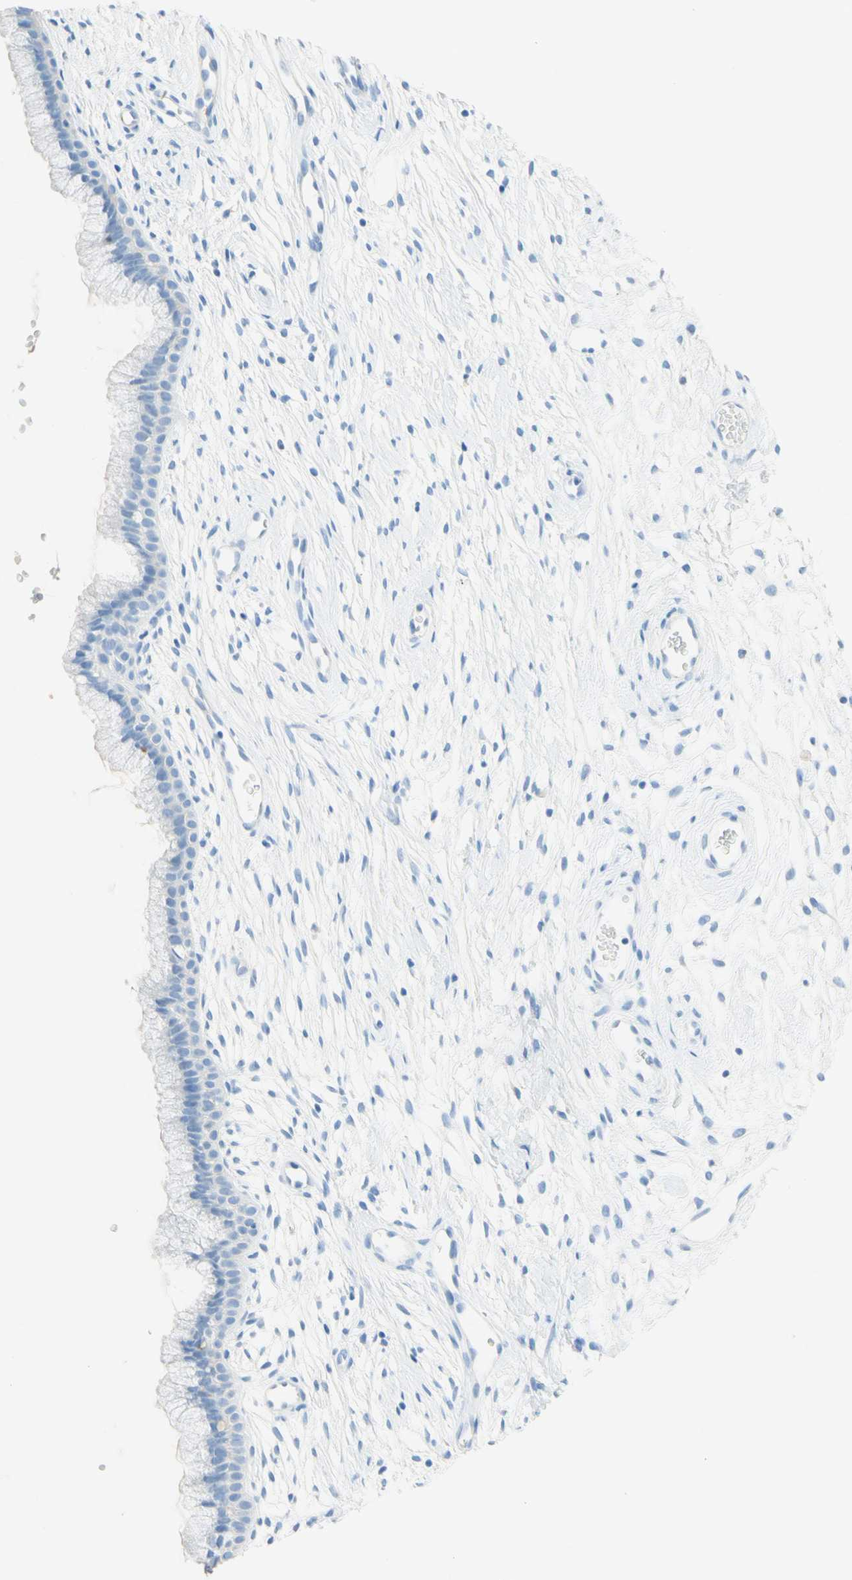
{"staining": {"intensity": "negative", "quantity": "none", "location": "none"}, "tissue": "cervix", "cell_type": "Glandular cells", "image_type": "normal", "snomed": [{"axis": "morphology", "description": "Normal tissue, NOS"}, {"axis": "topography", "description": "Cervix"}], "caption": "An image of cervix stained for a protein displays no brown staining in glandular cells.", "gene": "IL6ST", "patient": {"sex": "female", "age": 39}}